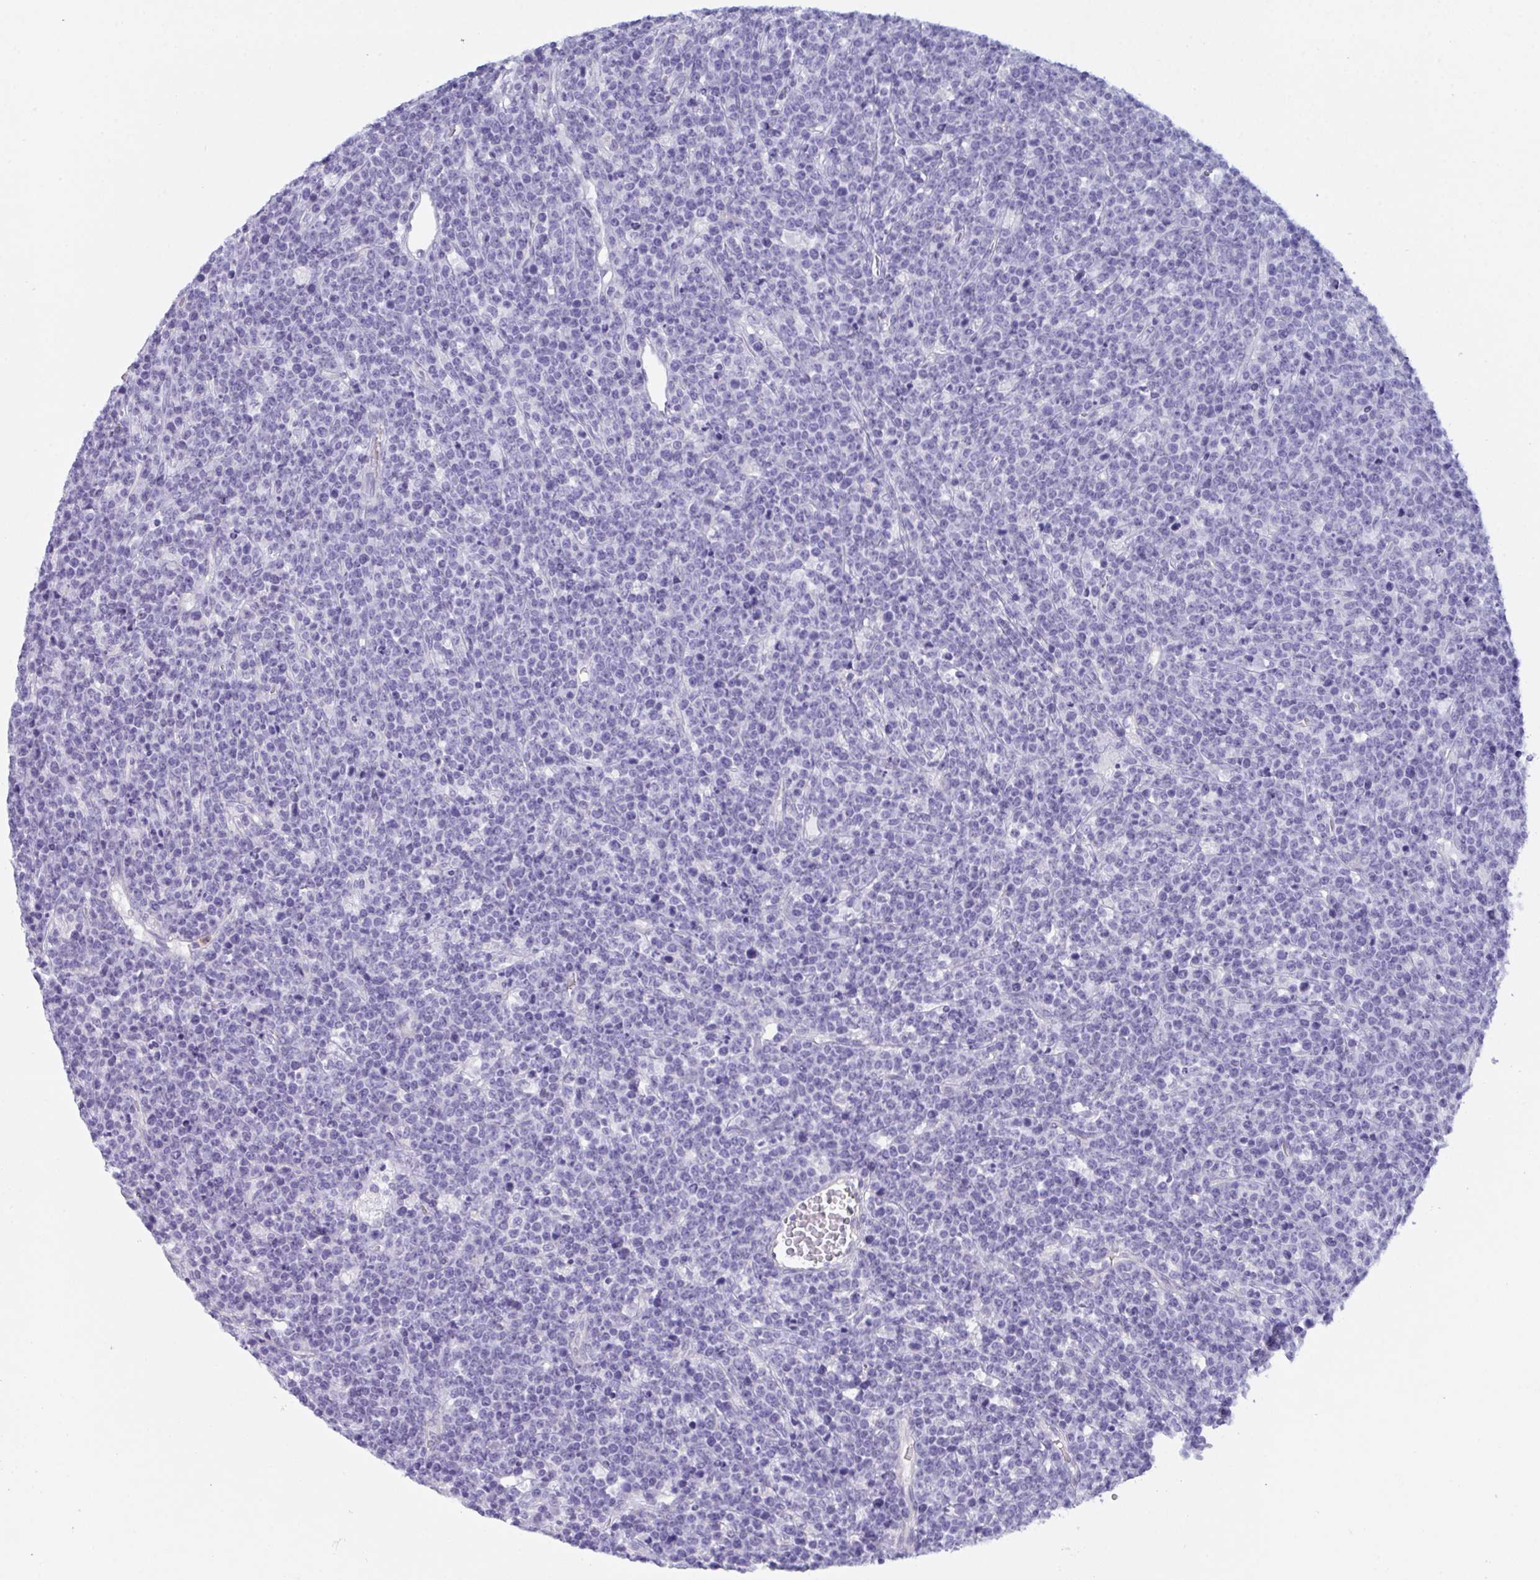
{"staining": {"intensity": "negative", "quantity": "none", "location": "none"}, "tissue": "lymphoma", "cell_type": "Tumor cells", "image_type": "cancer", "snomed": [{"axis": "morphology", "description": "Malignant lymphoma, non-Hodgkin's type, High grade"}, {"axis": "topography", "description": "Ovary"}], "caption": "Immunohistochemical staining of high-grade malignant lymphoma, non-Hodgkin's type reveals no significant staining in tumor cells.", "gene": "CEP170B", "patient": {"sex": "female", "age": 56}}